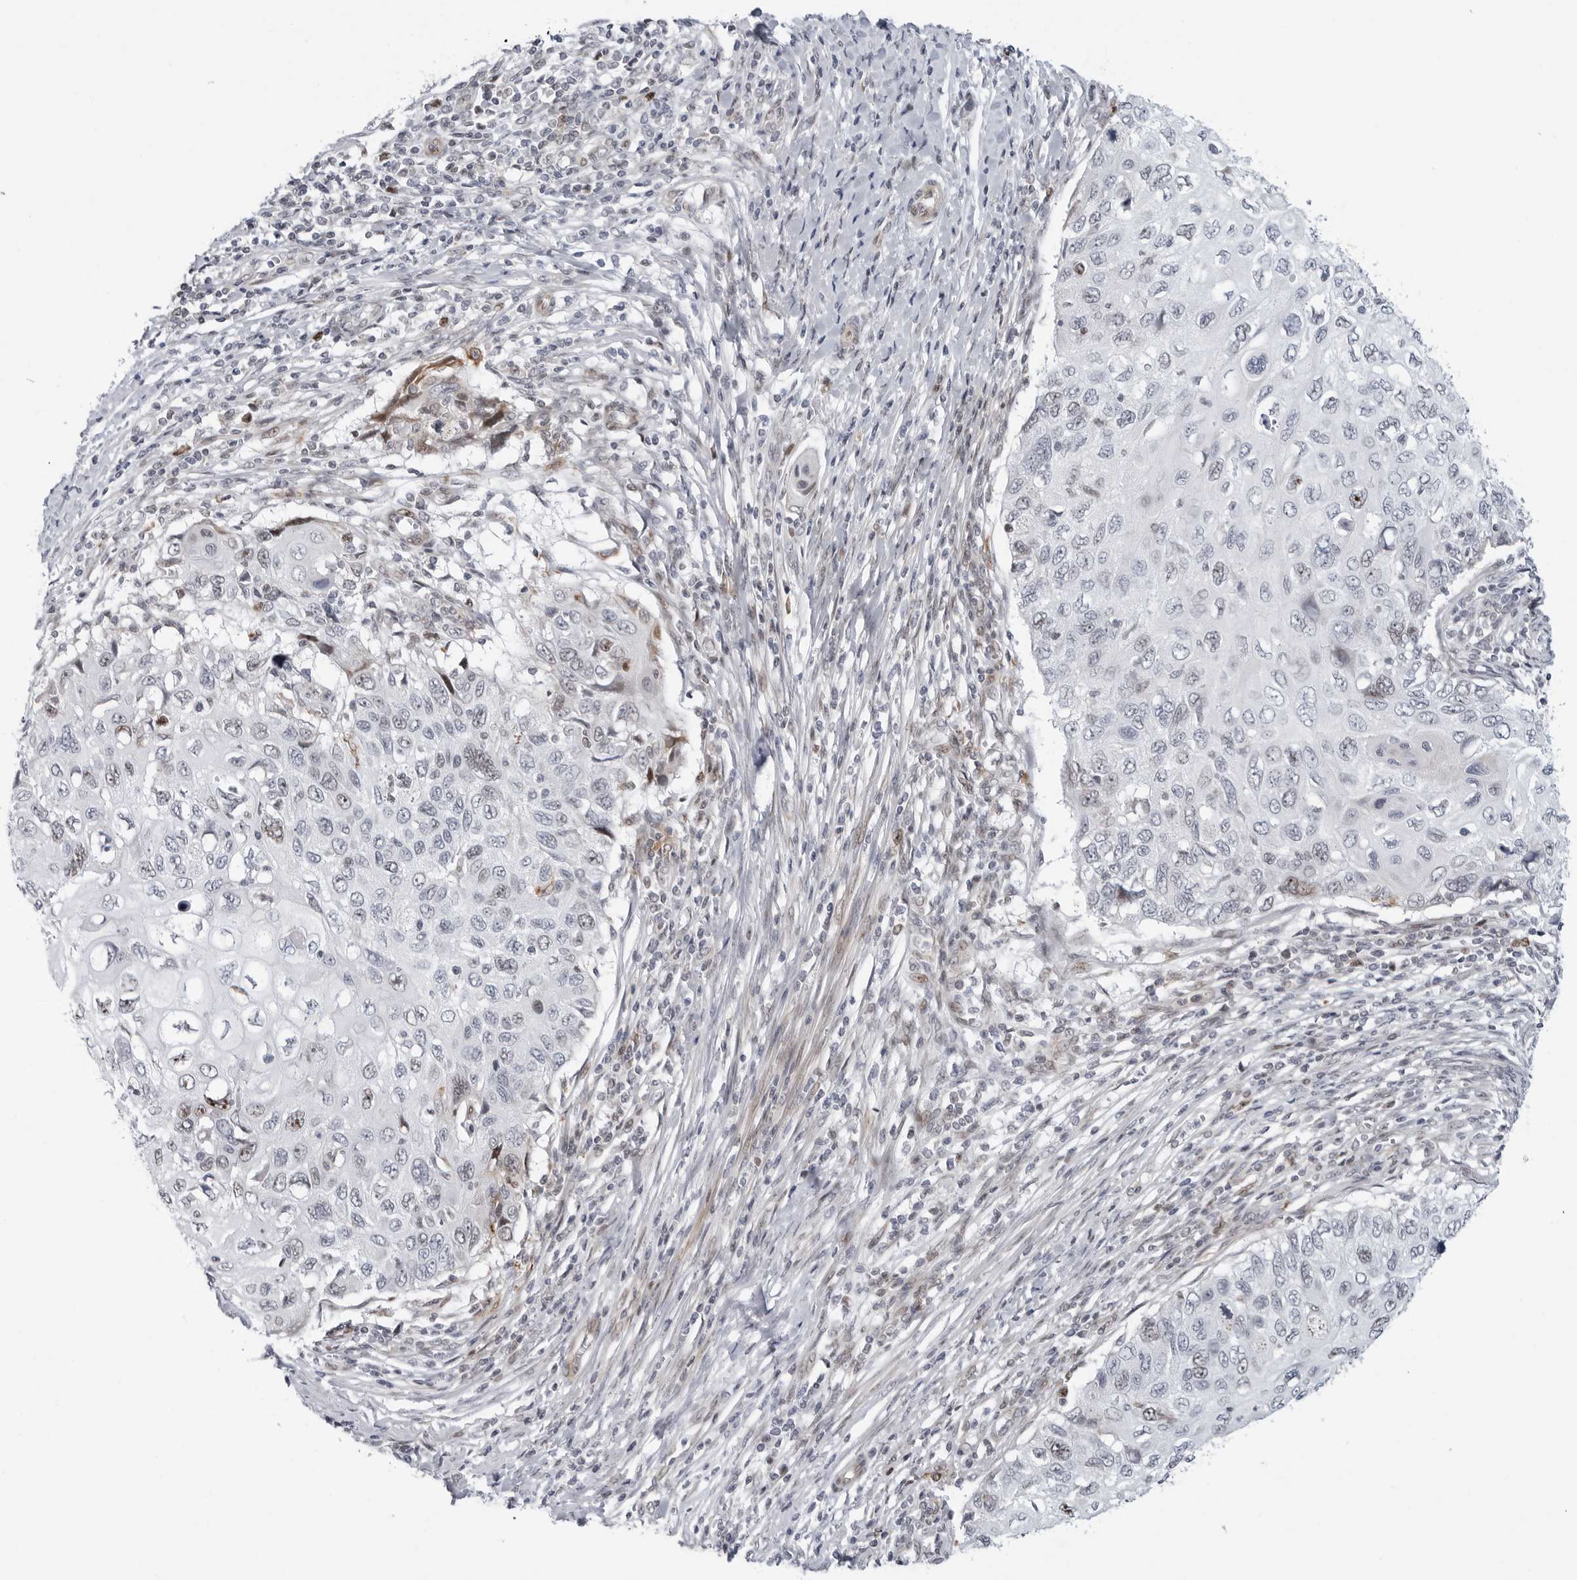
{"staining": {"intensity": "negative", "quantity": "none", "location": "none"}, "tissue": "cervical cancer", "cell_type": "Tumor cells", "image_type": "cancer", "snomed": [{"axis": "morphology", "description": "Squamous cell carcinoma, NOS"}, {"axis": "topography", "description": "Cervix"}], "caption": "DAB immunohistochemical staining of squamous cell carcinoma (cervical) exhibits no significant positivity in tumor cells.", "gene": "FAM135B", "patient": {"sex": "female", "age": 70}}